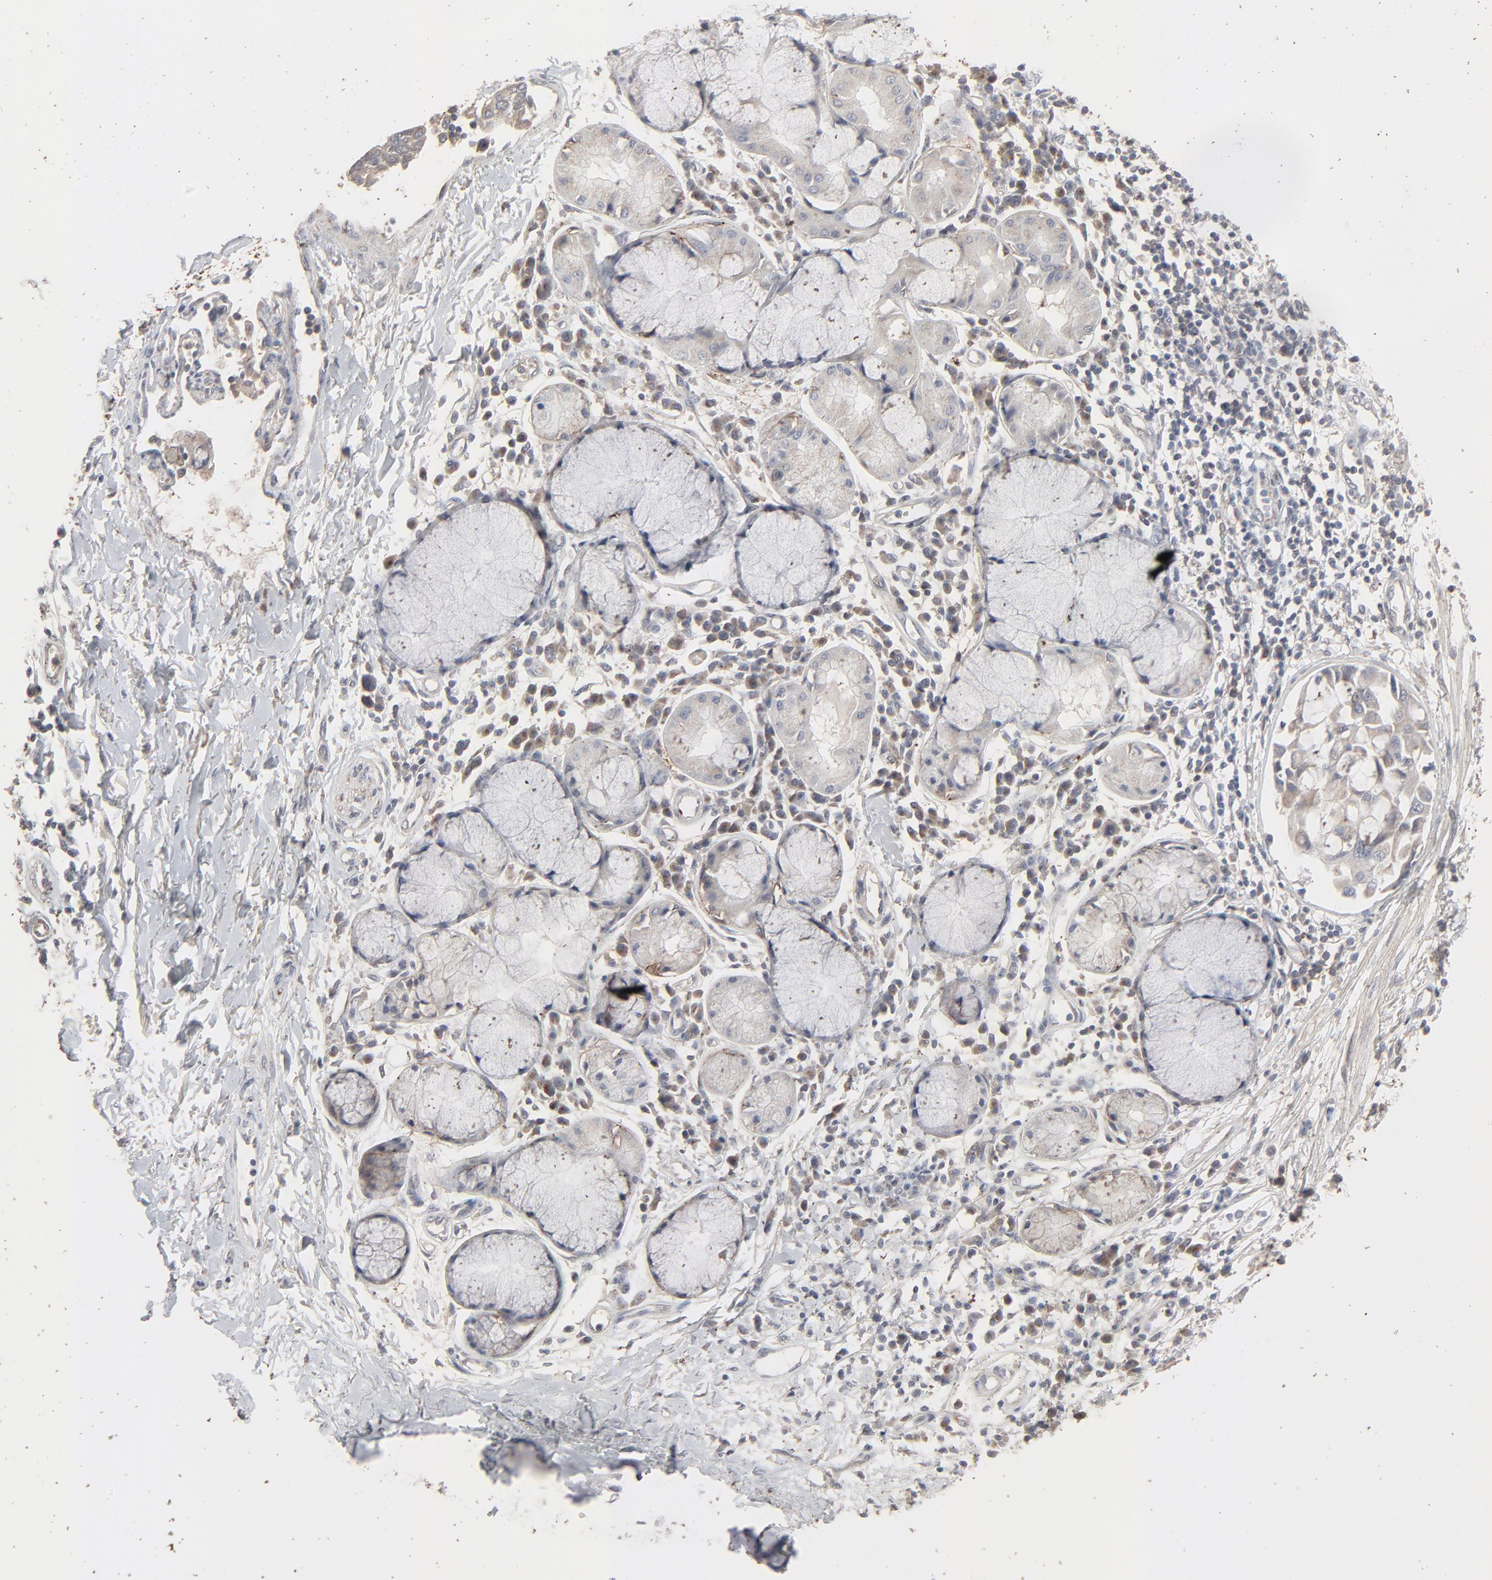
{"staining": {"intensity": "negative", "quantity": "none", "location": "none"}, "tissue": "adipose tissue", "cell_type": "Adipocytes", "image_type": "normal", "snomed": [{"axis": "morphology", "description": "Normal tissue, NOS"}, {"axis": "morphology", "description": "Adenocarcinoma, NOS"}, {"axis": "topography", "description": "Cartilage tissue"}, {"axis": "topography", "description": "Bronchus"}, {"axis": "topography", "description": "Lung"}], "caption": "Human adipose tissue stained for a protein using immunohistochemistry (IHC) shows no staining in adipocytes.", "gene": "JAM3", "patient": {"sex": "female", "age": 67}}